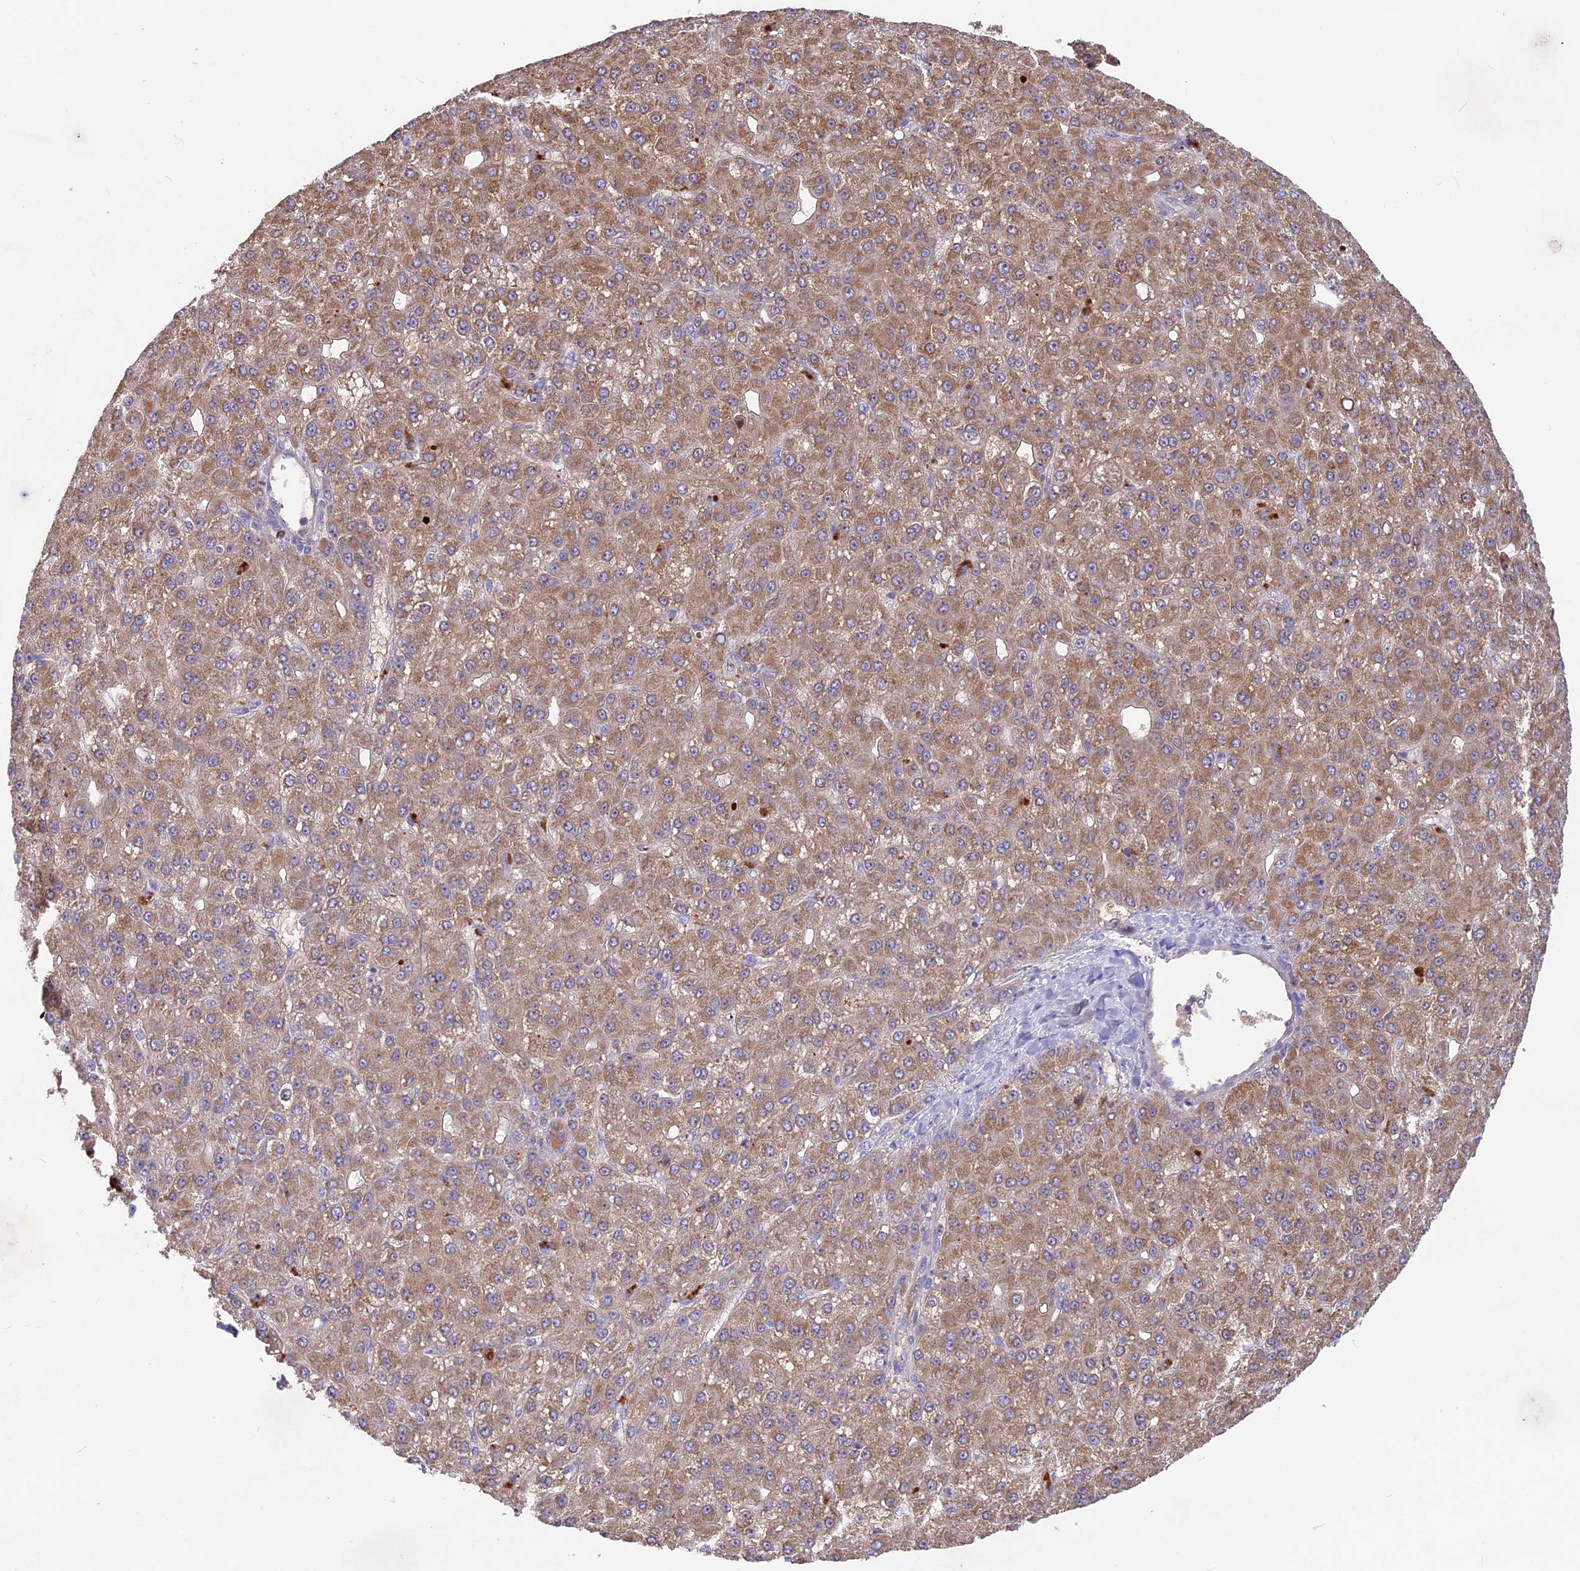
{"staining": {"intensity": "moderate", "quantity": ">75%", "location": "cytoplasmic/membranous"}, "tissue": "liver cancer", "cell_type": "Tumor cells", "image_type": "cancer", "snomed": [{"axis": "morphology", "description": "Carcinoma, Hepatocellular, NOS"}, {"axis": "topography", "description": "Liver"}], "caption": "The histopathology image demonstrates staining of hepatocellular carcinoma (liver), revealing moderate cytoplasmic/membranous protein positivity (brown color) within tumor cells. (Stains: DAB in brown, nuclei in blue, Microscopy: brightfield microscopy at high magnification).", "gene": "PZP", "patient": {"sex": "male", "age": 67}}